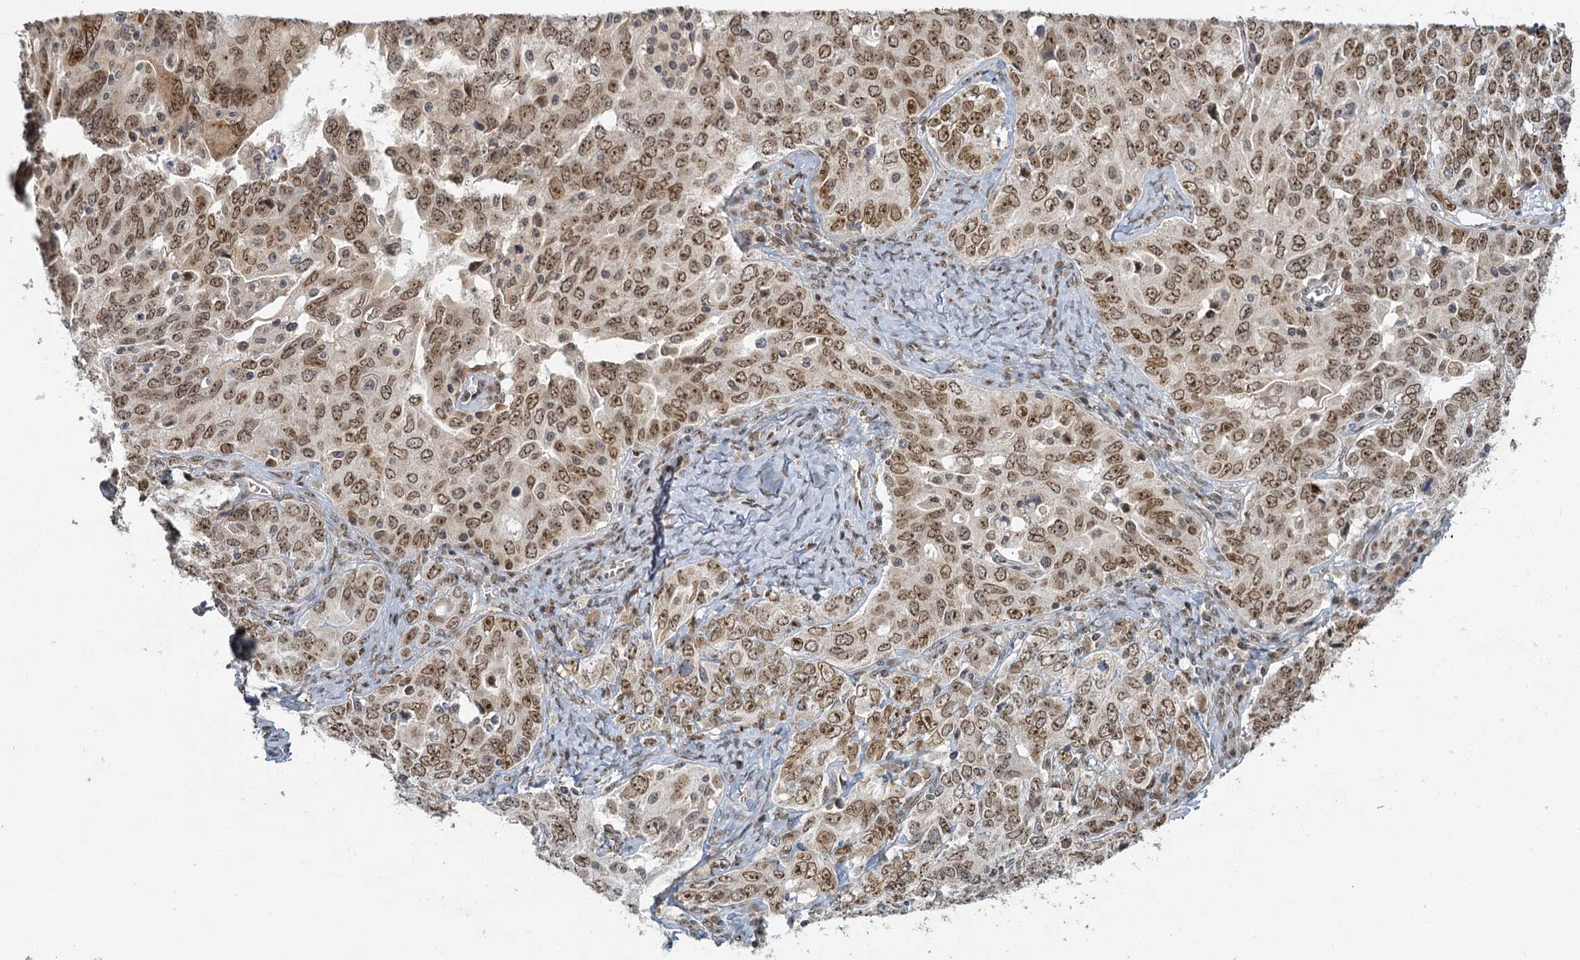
{"staining": {"intensity": "moderate", "quantity": ">75%", "location": "cytoplasmic/membranous,nuclear"}, "tissue": "ovarian cancer", "cell_type": "Tumor cells", "image_type": "cancer", "snomed": [{"axis": "morphology", "description": "Carcinoma, endometroid"}, {"axis": "topography", "description": "Ovary"}], "caption": "There is medium levels of moderate cytoplasmic/membranous and nuclear staining in tumor cells of ovarian cancer, as demonstrated by immunohistochemical staining (brown color).", "gene": "TREX1", "patient": {"sex": "female", "age": 62}}